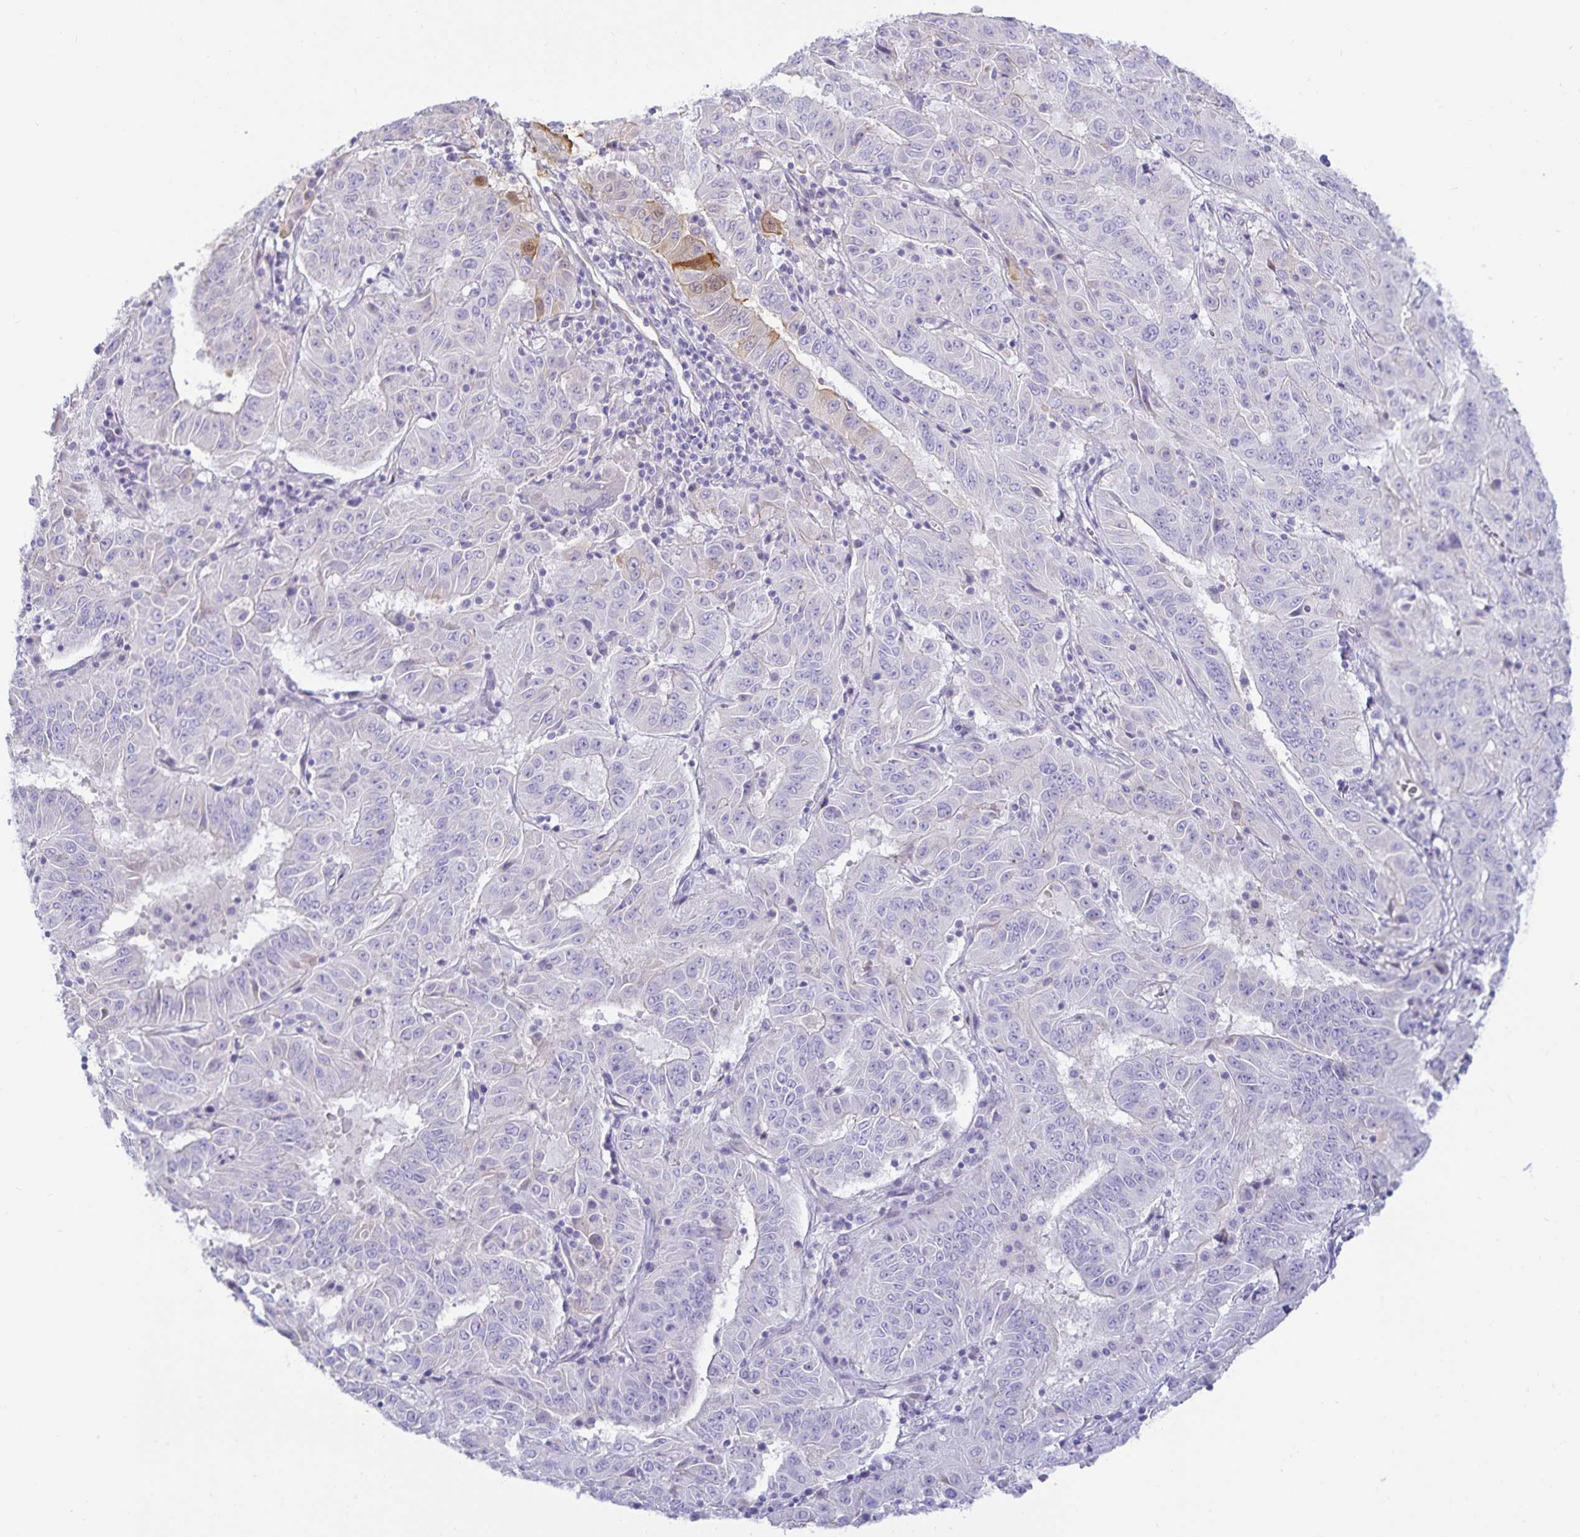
{"staining": {"intensity": "negative", "quantity": "none", "location": "none"}, "tissue": "pancreatic cancer", "cell_type": "Tumor cells", "image_type": "cancer", "snomed": [{"axis": "morphology", "description": "Adenocarcinoma, NOS"}, {"axis": "topography", "description": "Pancreas"}], "caption": "Human pancreatic cancer (adenocarcinoma) stained for a protein using immunohistochemistry (IHC) displays no staining in tumor cells.", "gene": "SPAG4", "patient": {"sex": "male", "age": 63}}